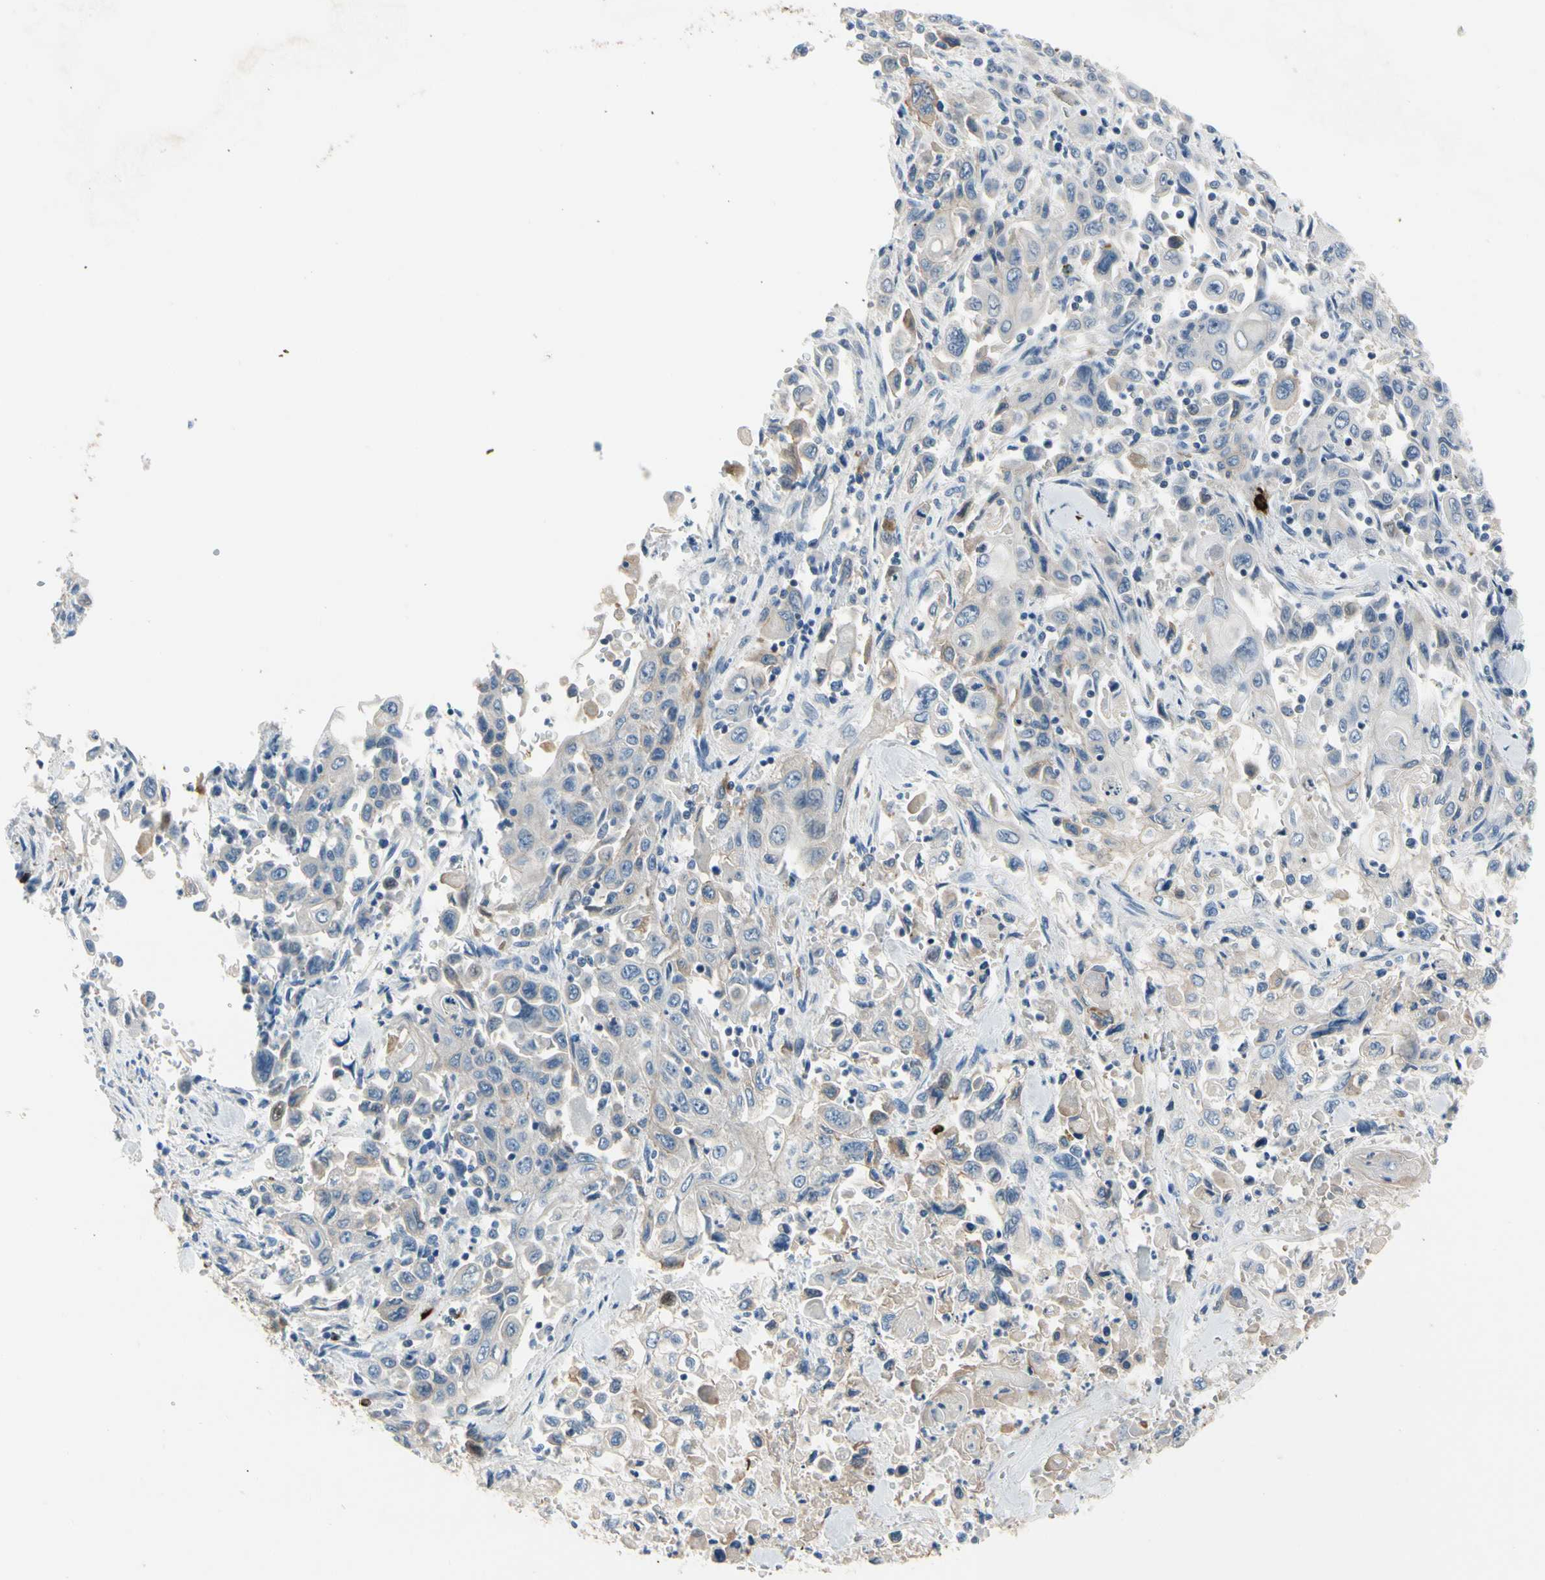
{"staining": {"intensity": "negative", "quantity": "none", "location": "none"}, "tissue": "pancreatic cancer", "cell_type": "Tumor cells", "image_type": "cancer", "snomed": [{"axis": "morphology", "description": "Adenocarcinoma, NOS"}, {"axis": "topography", "description": "Pancreas"}], "caption": "The IHC histopathology image has no significant expression in tumor cells of pancreatic cancer tissue.", "gene": "CPA3", "patient": {"sex": "male", "age": 70}}